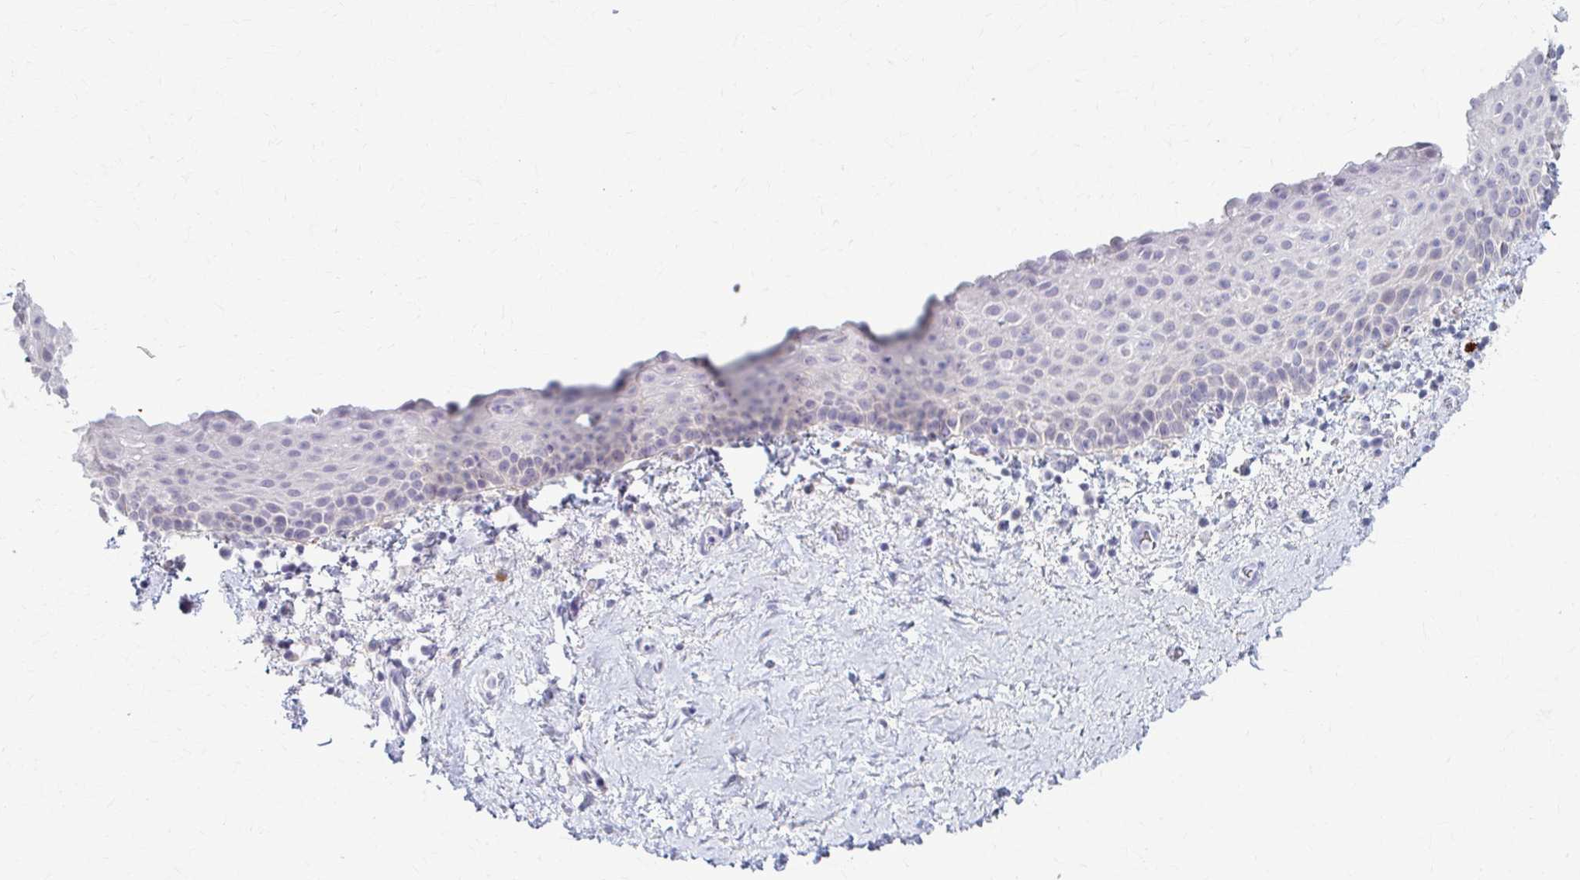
{"staining": {"intensity": "negative", "quantity": "none", "location": "none"}, "tissue": "vagina", "cell_type": "Squamous epithelial cells", "image_type": "normal", "snomed": [{"axis": "morphology", "description": "Normal tissue, NOS"}, {"axis": "topography", "description": "Vagina"}], "caption": "Immunohistochemistry (IHC) histopathology image of normal vagina stained for a protein (brown), which demonstrates no staining in squamous epithelial cells. The staining is performed using DAB brown chromogen with nuclei counter-stained in using hematoxylin.", "gene": "LDLRAP1", "patient": {"sex": "female", "age": 61}}